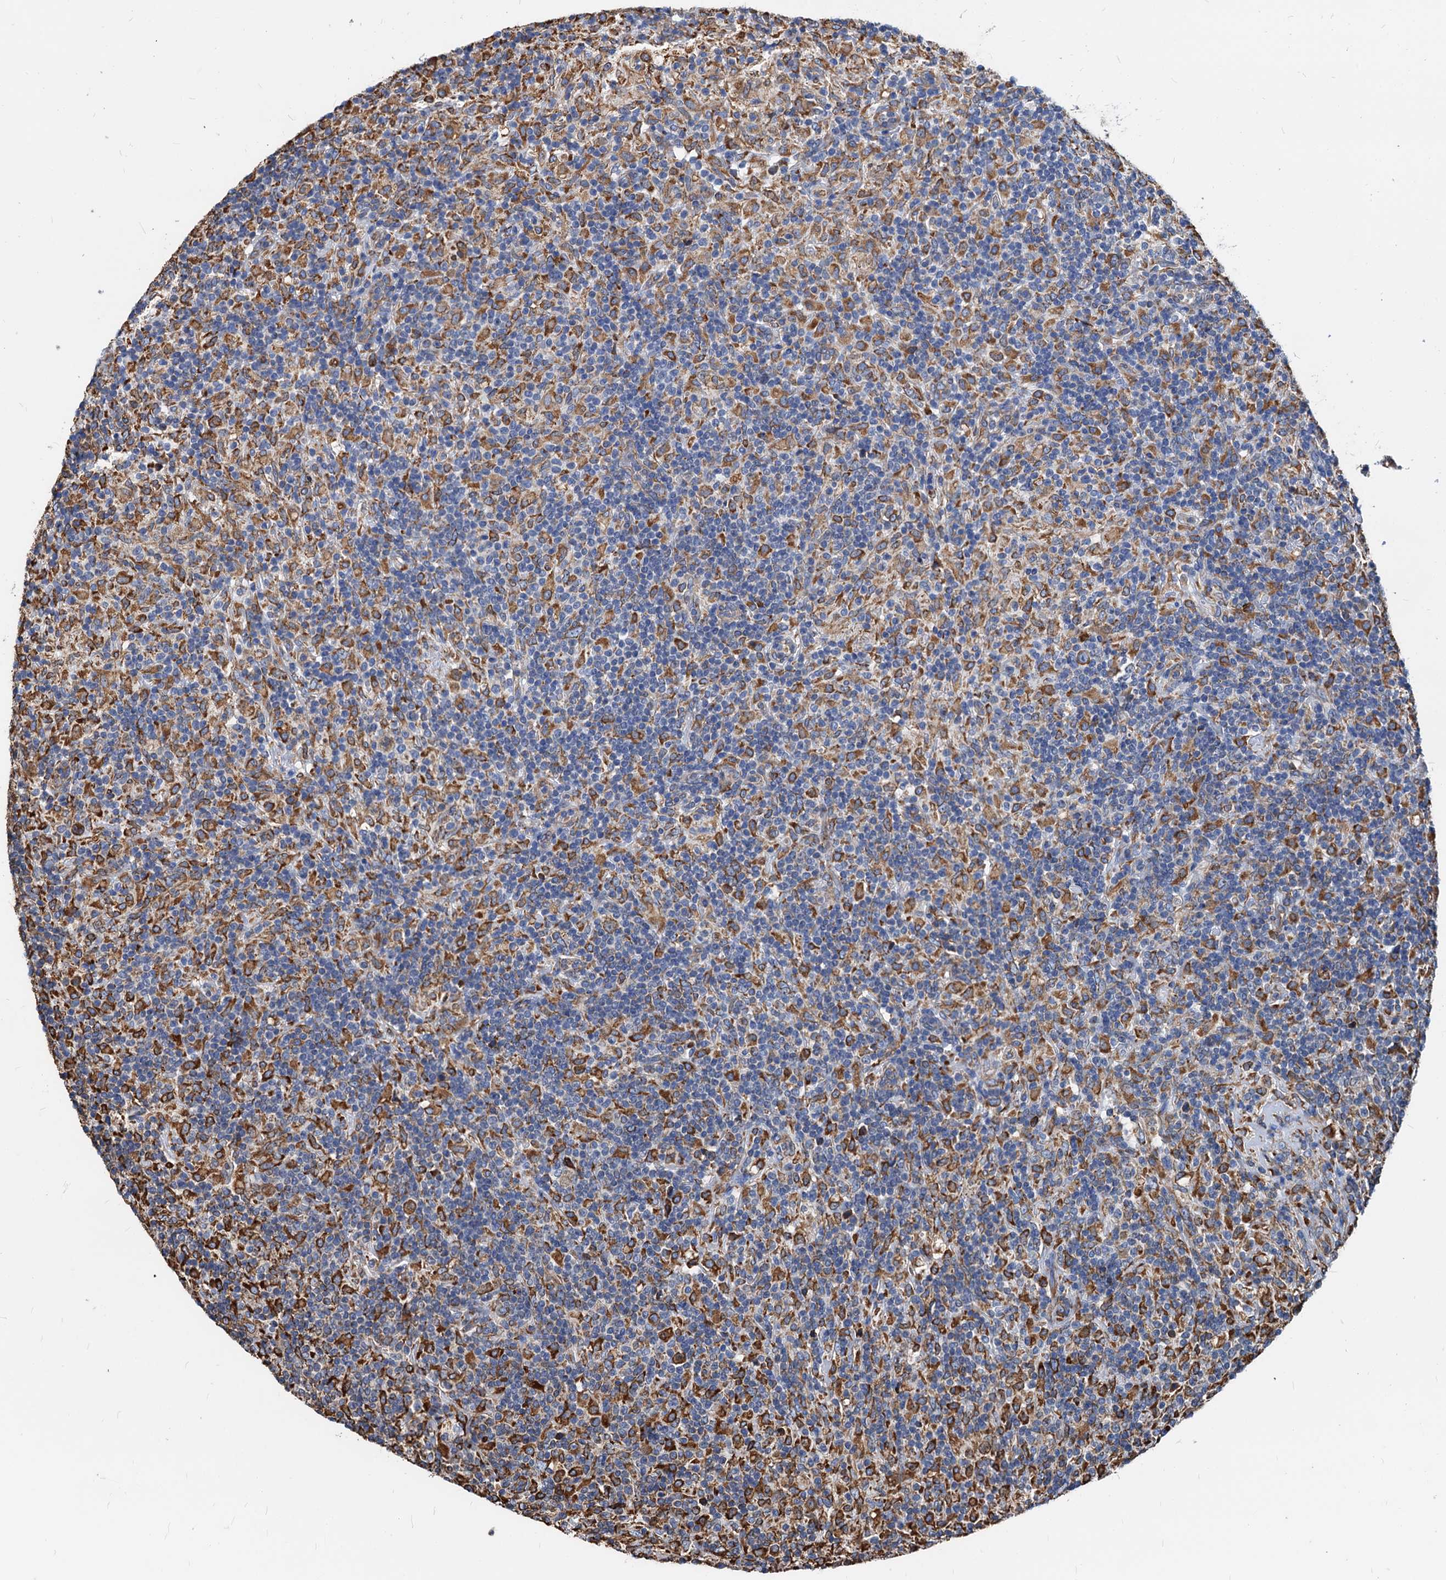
{"staining": {"intensity": "moderate", "quantity": ">75%", "location": "cytoplasmic/membranous"}, "tissue": "lymphoma", "cell_type": "Tumor cells", "image_type": "cancer", "snomed": [{"axis": "morphology", "description": "Hodgkin's disease, NOS"}, {"axis": "topography", "description": "Lymph node"}], "caption": "This is a micrograph of immunohistochemistry (IHC) staining of Hodgkin's disease, which shows moderate expression in the cytoplasmic/membranous of tumor cells.", "gene": "HSPA5", "patient": {"sex": "male", "age": 70}}